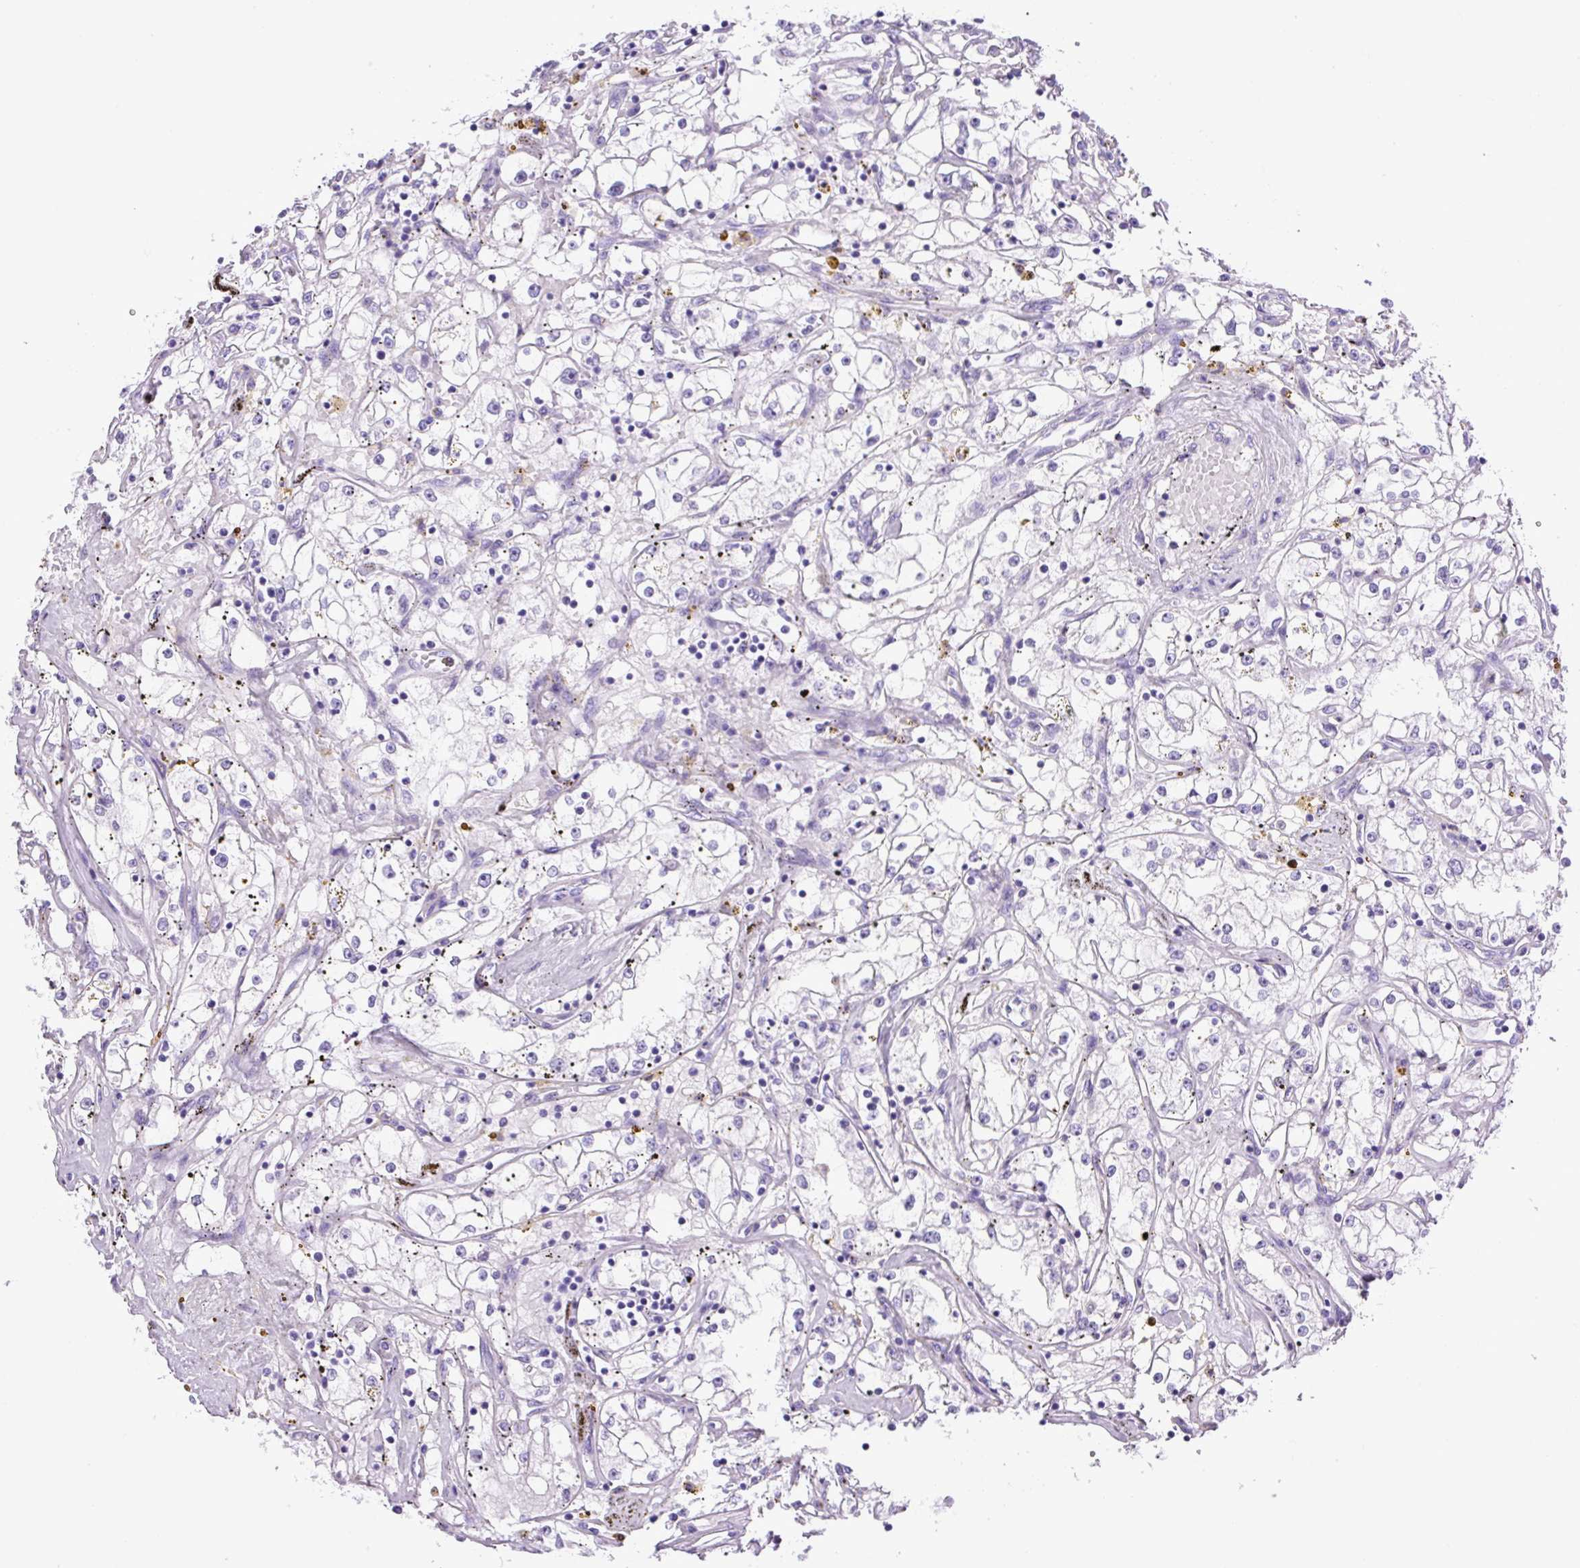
{"staining": {"intensity": "negative", "quantity": "none", "location": "none"}, "tissue": "renal cancer", "cell_type": "Tumor cells", "image_type": "cancer", "snomed": [{"axis": "morphology", "description": "Adenocarcinoma, NOS"}, {"axis": "topography", "description": "Kidney"}], "caption": "This photomicrograph is of renal cancer stained with immunohistochemistry (IHC) to label a protein in brown with the nuclei are counter-stained blue. There is no staining in tumor cells.", "gene": "VWA7", "patient": {"sex": "male", "age": 56}}